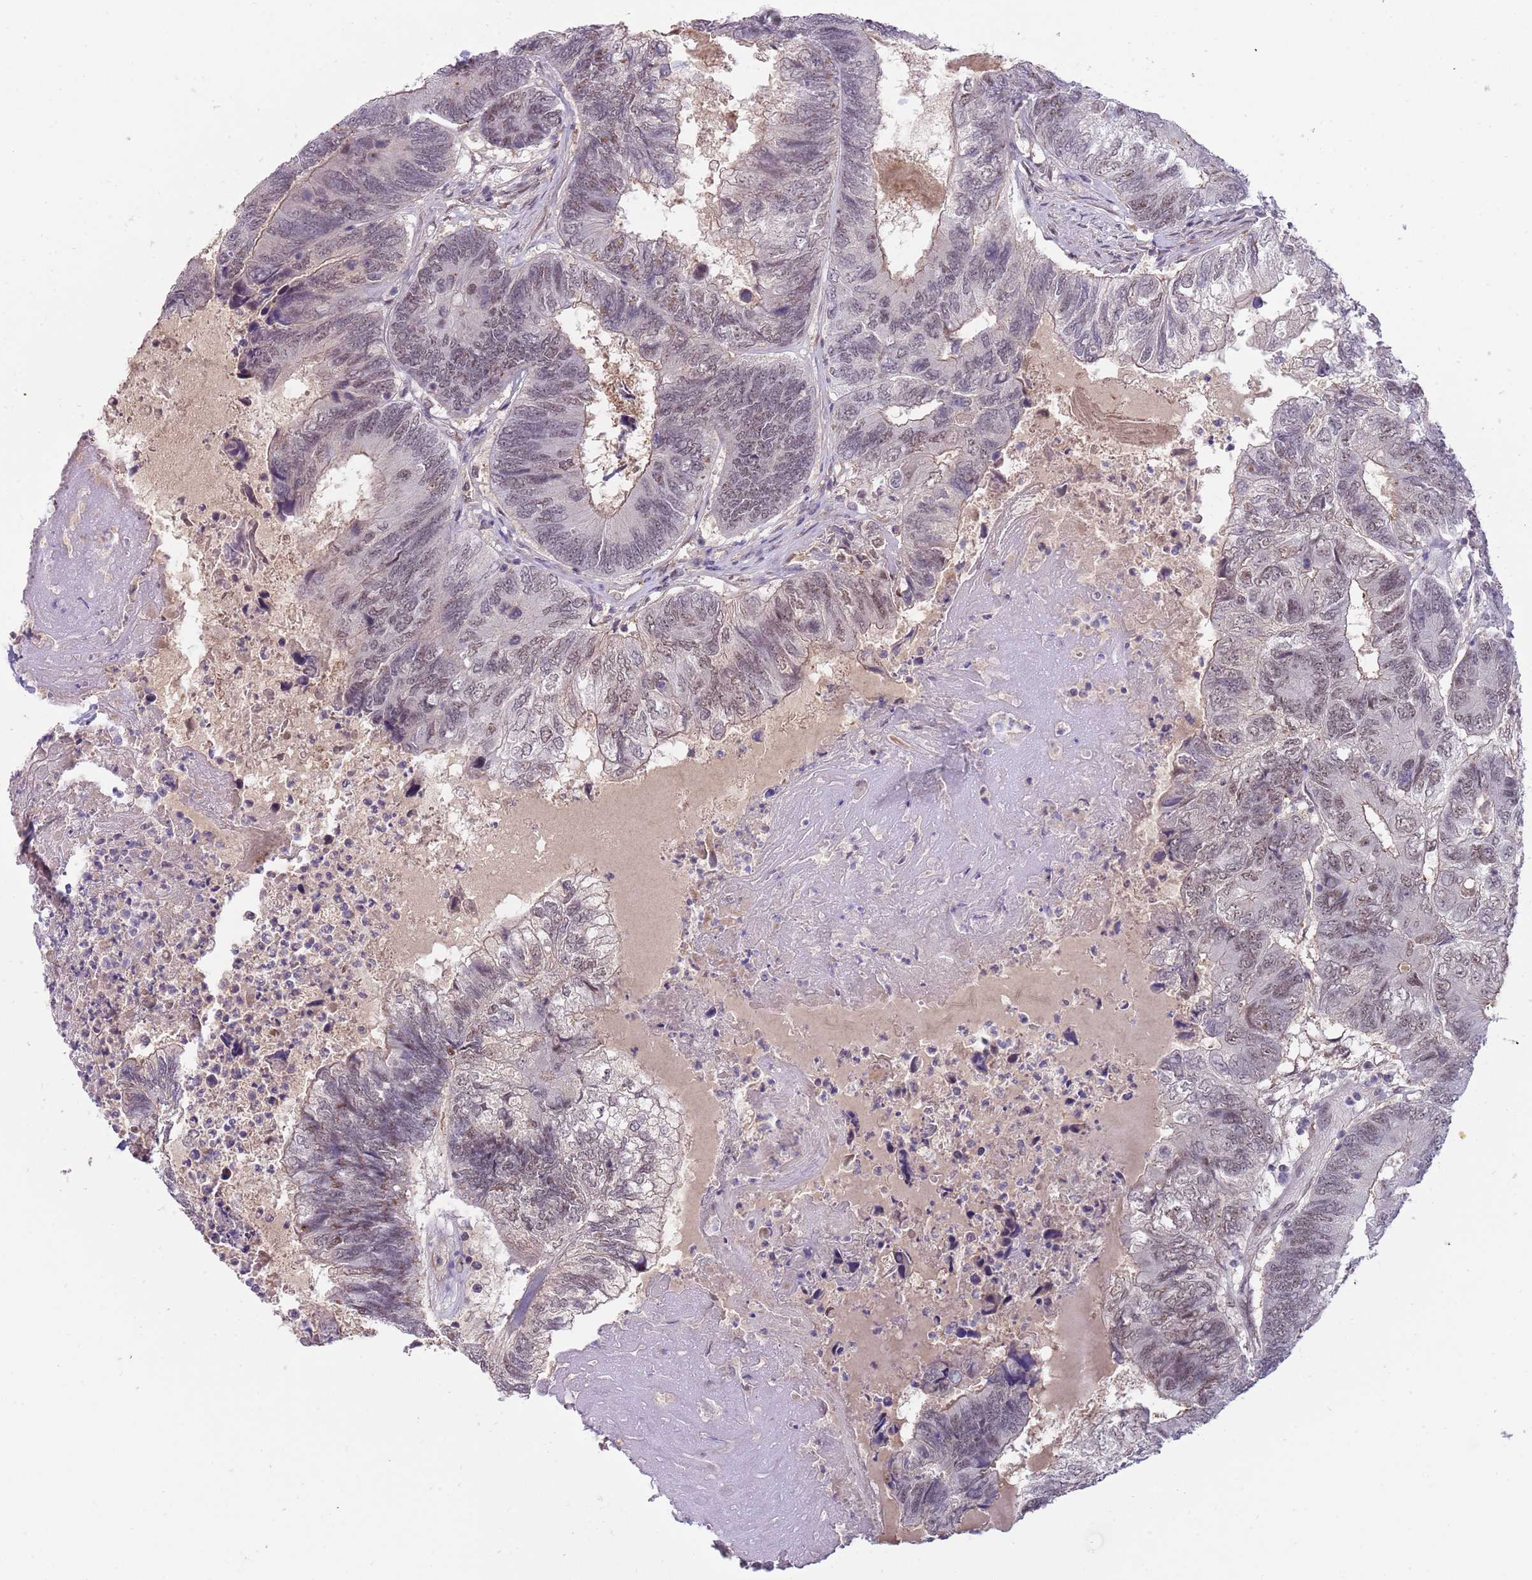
{"staining": {"intensity": "negative", "quantity": "none", "location": "none"}, "tissue": "colorectal cancer", "cell_type": "Tumor cells", "image_type": "cancer", "snomed": [{"axis": "morphology", "description": "Adenocarcinoma, NOS"}, {"axis": "topography", "description": "Colon"}], "caption": "DAB (3,3'-diaminobenzidine) immunohistochemical staining of colorectal cancer (adenocarcinoma) displays no significant expression in tumor cells. (IHC, brightfield microscopy, high magnification).", "gene": "ZBTB7A", "patient": {"sex": "female", "age": 67}}